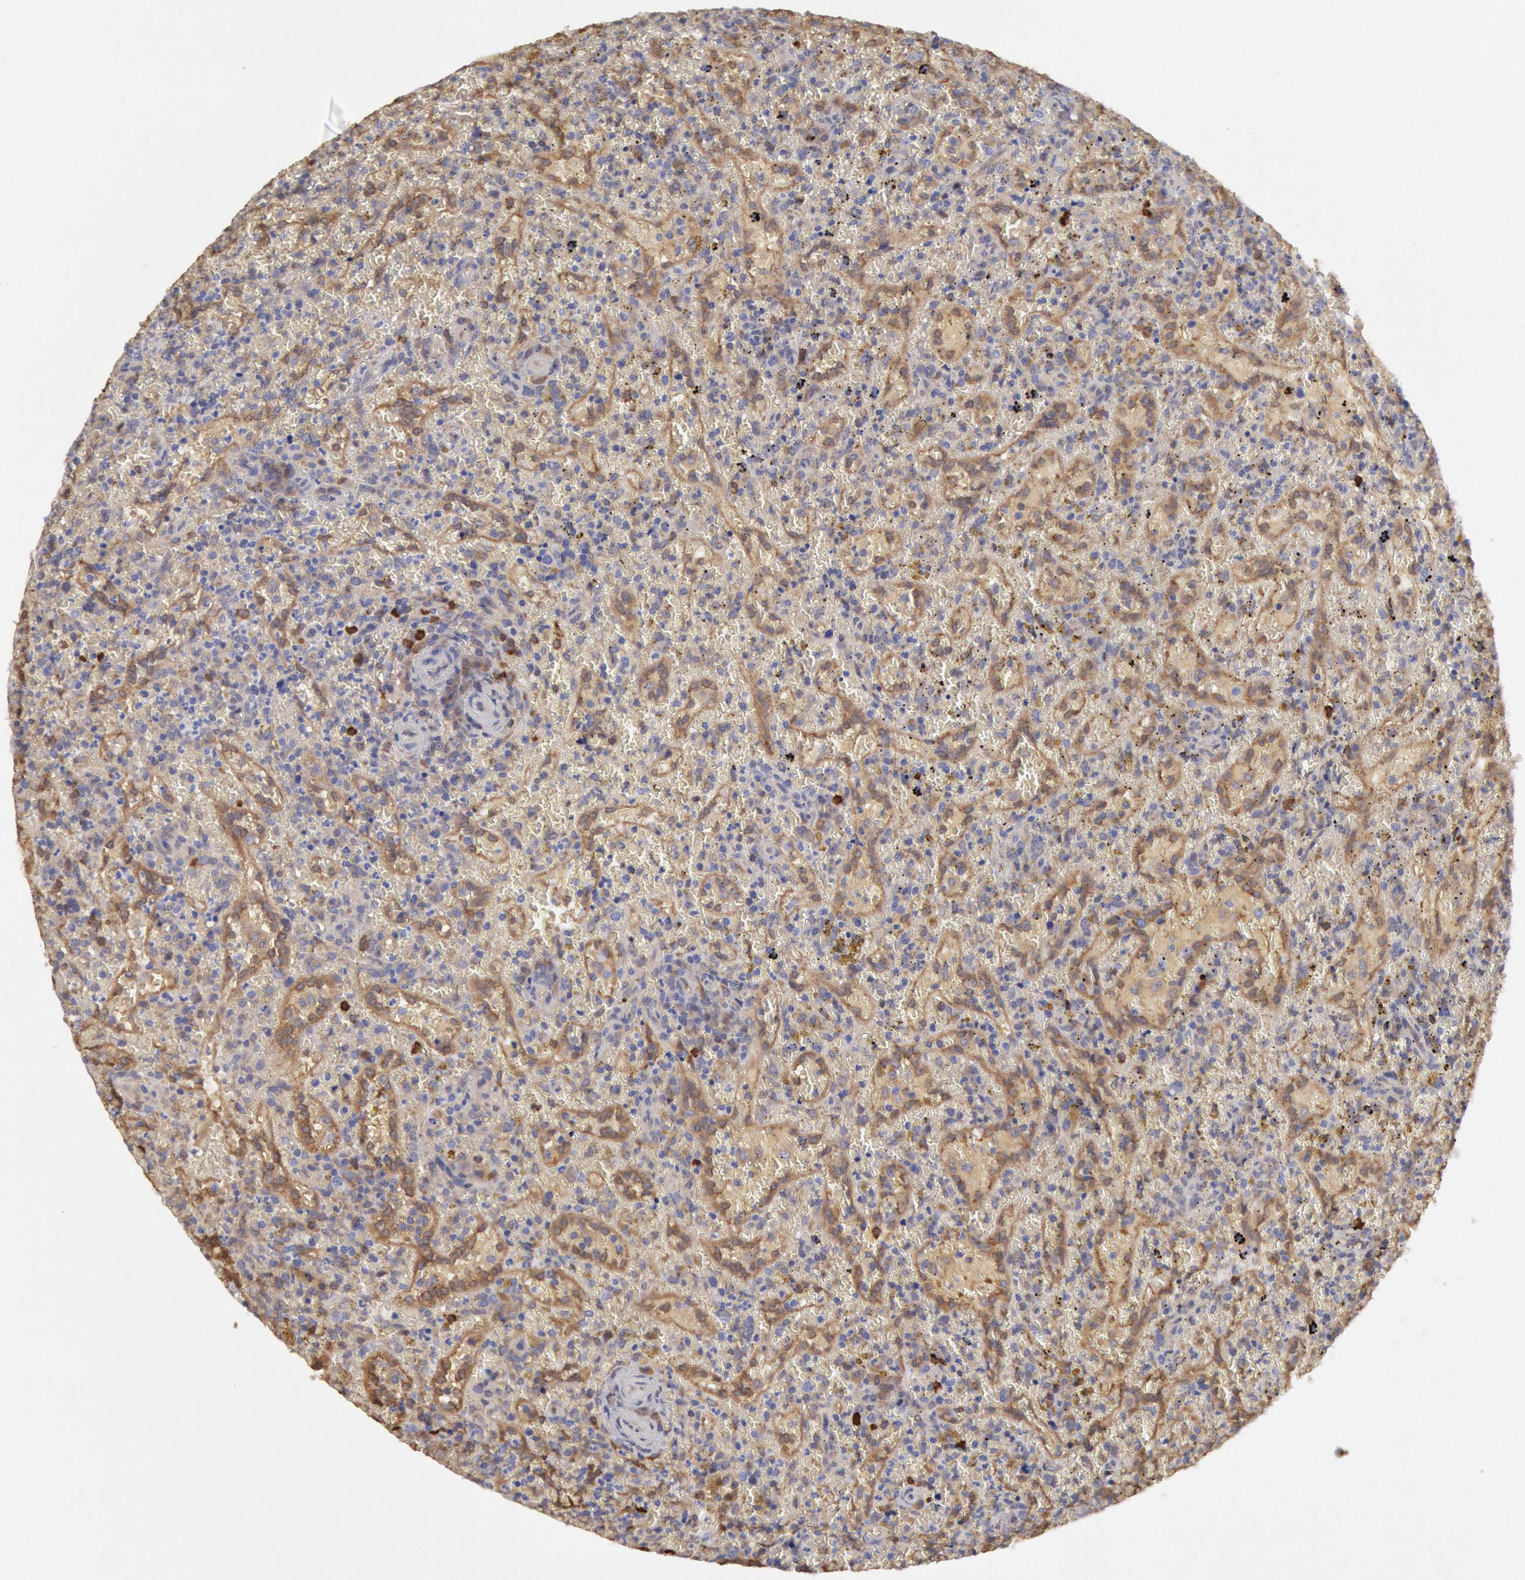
{"staining": {"intensity": "negative", "quantity": "none", "location": "none"}, "tissue": "lymphoma", "cell_type": "Tumor cells", "image_type": "cancer", "snomed": [{"axis": "morphology", "description": "Malignant lymphoma, non-Hodgkin's type, High grade"}, {"axis": "topography", "description": "Spleen"}, {"axis": "topography", "description": "Lymph node"}], "caption": "Protein analysis of high-grade malignant lymphoma, non-Hodgkin's type demonstrates no significant staining in tumor cells.", "gene": "CCDC50", "patient": {"sex": "female", "age": 70}}